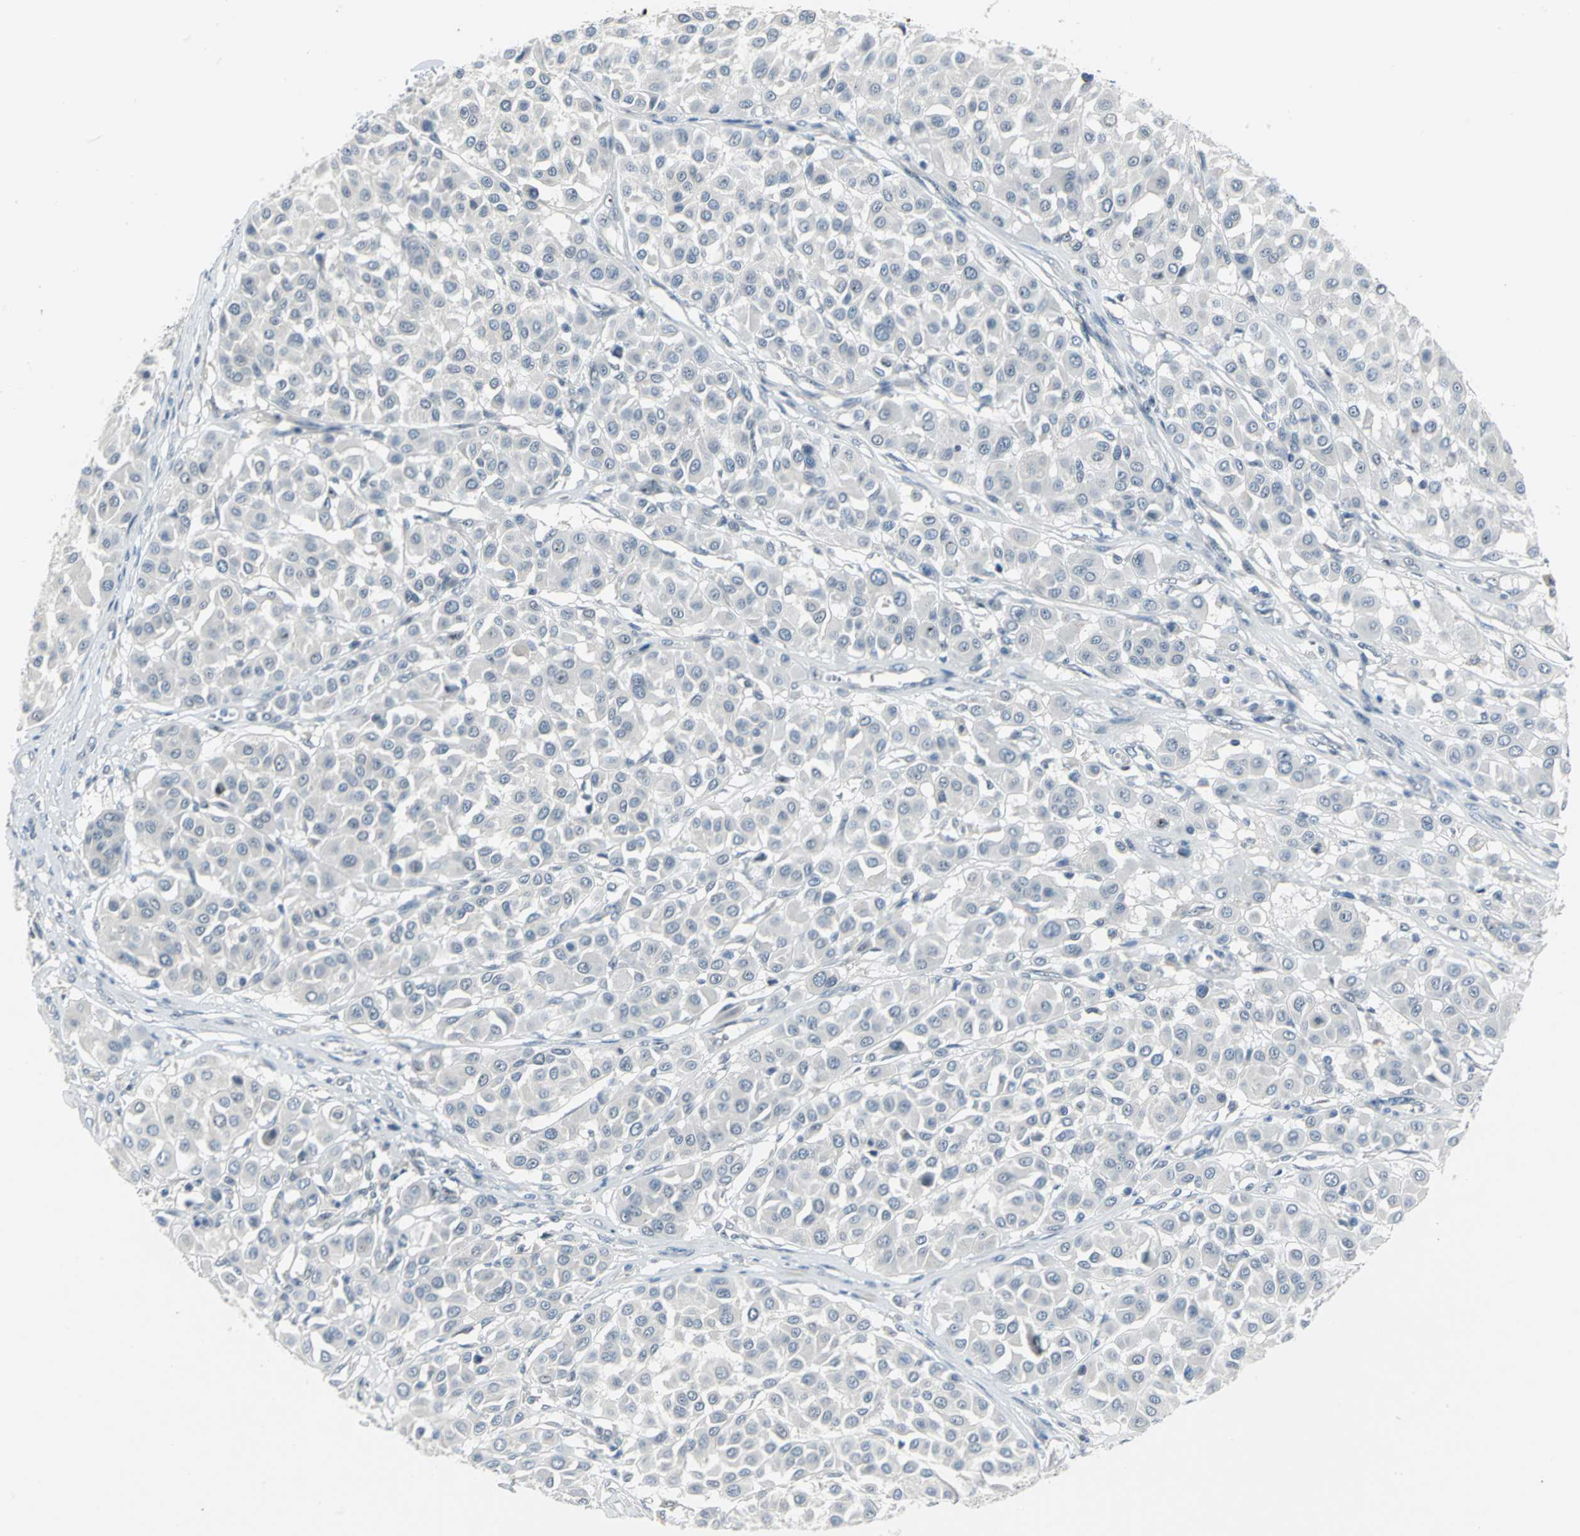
{"staining": {"intensity": "negative", "quantity": "none", "location": "none"}, "tissue": "melanoma", "cell_type": "Tumor cells", "image_type": "cancer", "snomed": [{"axis": "morphology", "description": "Malignant melanoma, Metastatic site"}, {"axis": "topography", "description": "Soft tissue"}], "caption": "Immunohistochemistry (IHC) of human malignant melanoma (metastatic site) exhibits no staining in tumor cells.", "gene": "MYBBP1A", "patient": {"sex": "male", "age": 41}}